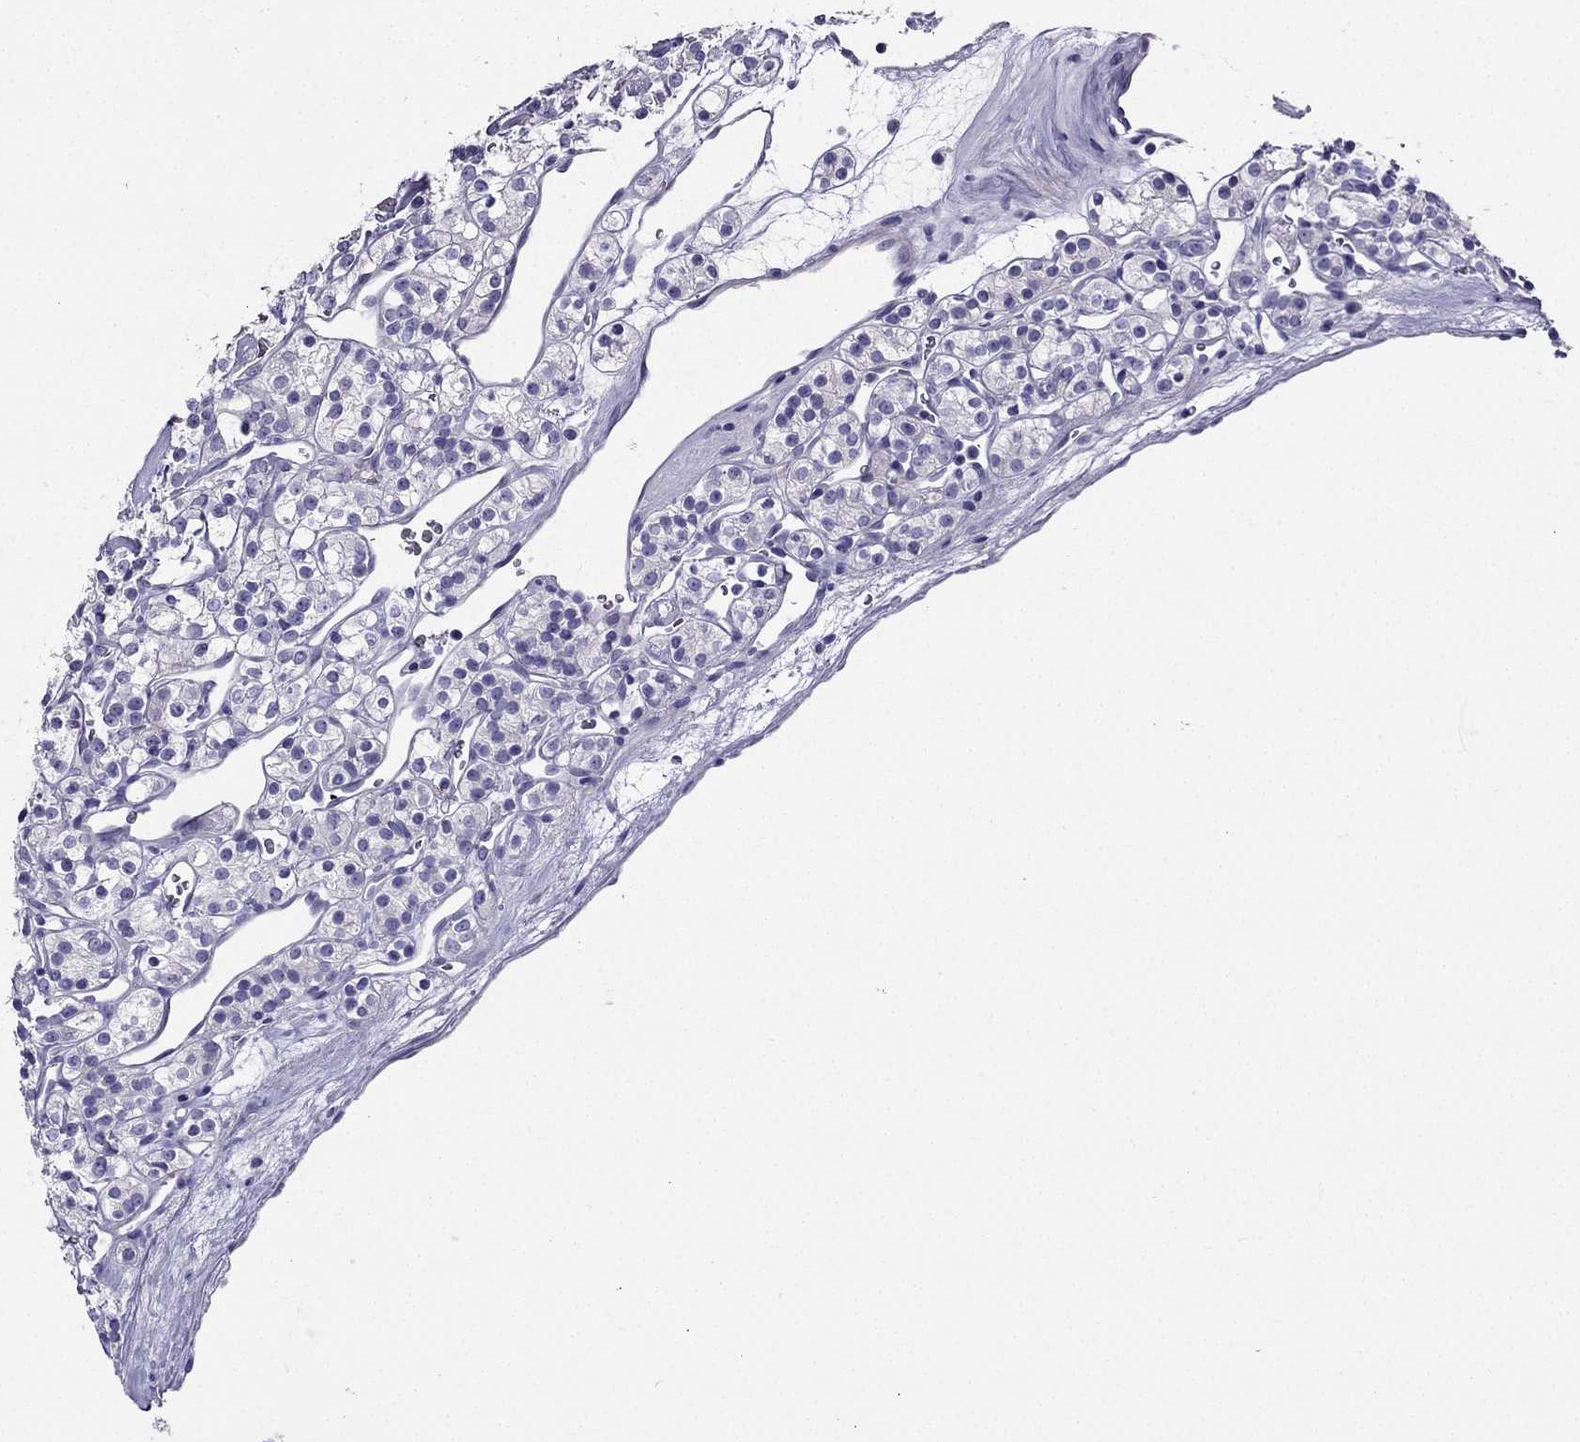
{"staining": {"intensity": "negative", "quantity": "none", "location": "none"}, "tissue": "renal cancer", "cell_type": "Tumor cells", "image_type": "cancer", "snomed": [{"axis": "morphology", "description": "Adenocarcinoma, NOS"}, {"axis": "topography", "description": "Kidney"}], "caption": "This is an immunohistochemistry (IHC) histopathology image of renal cancer. There is no expression in tumor cells.", "gene": "KCNJ10", "patient": {"sex": "male", "age": 77}}